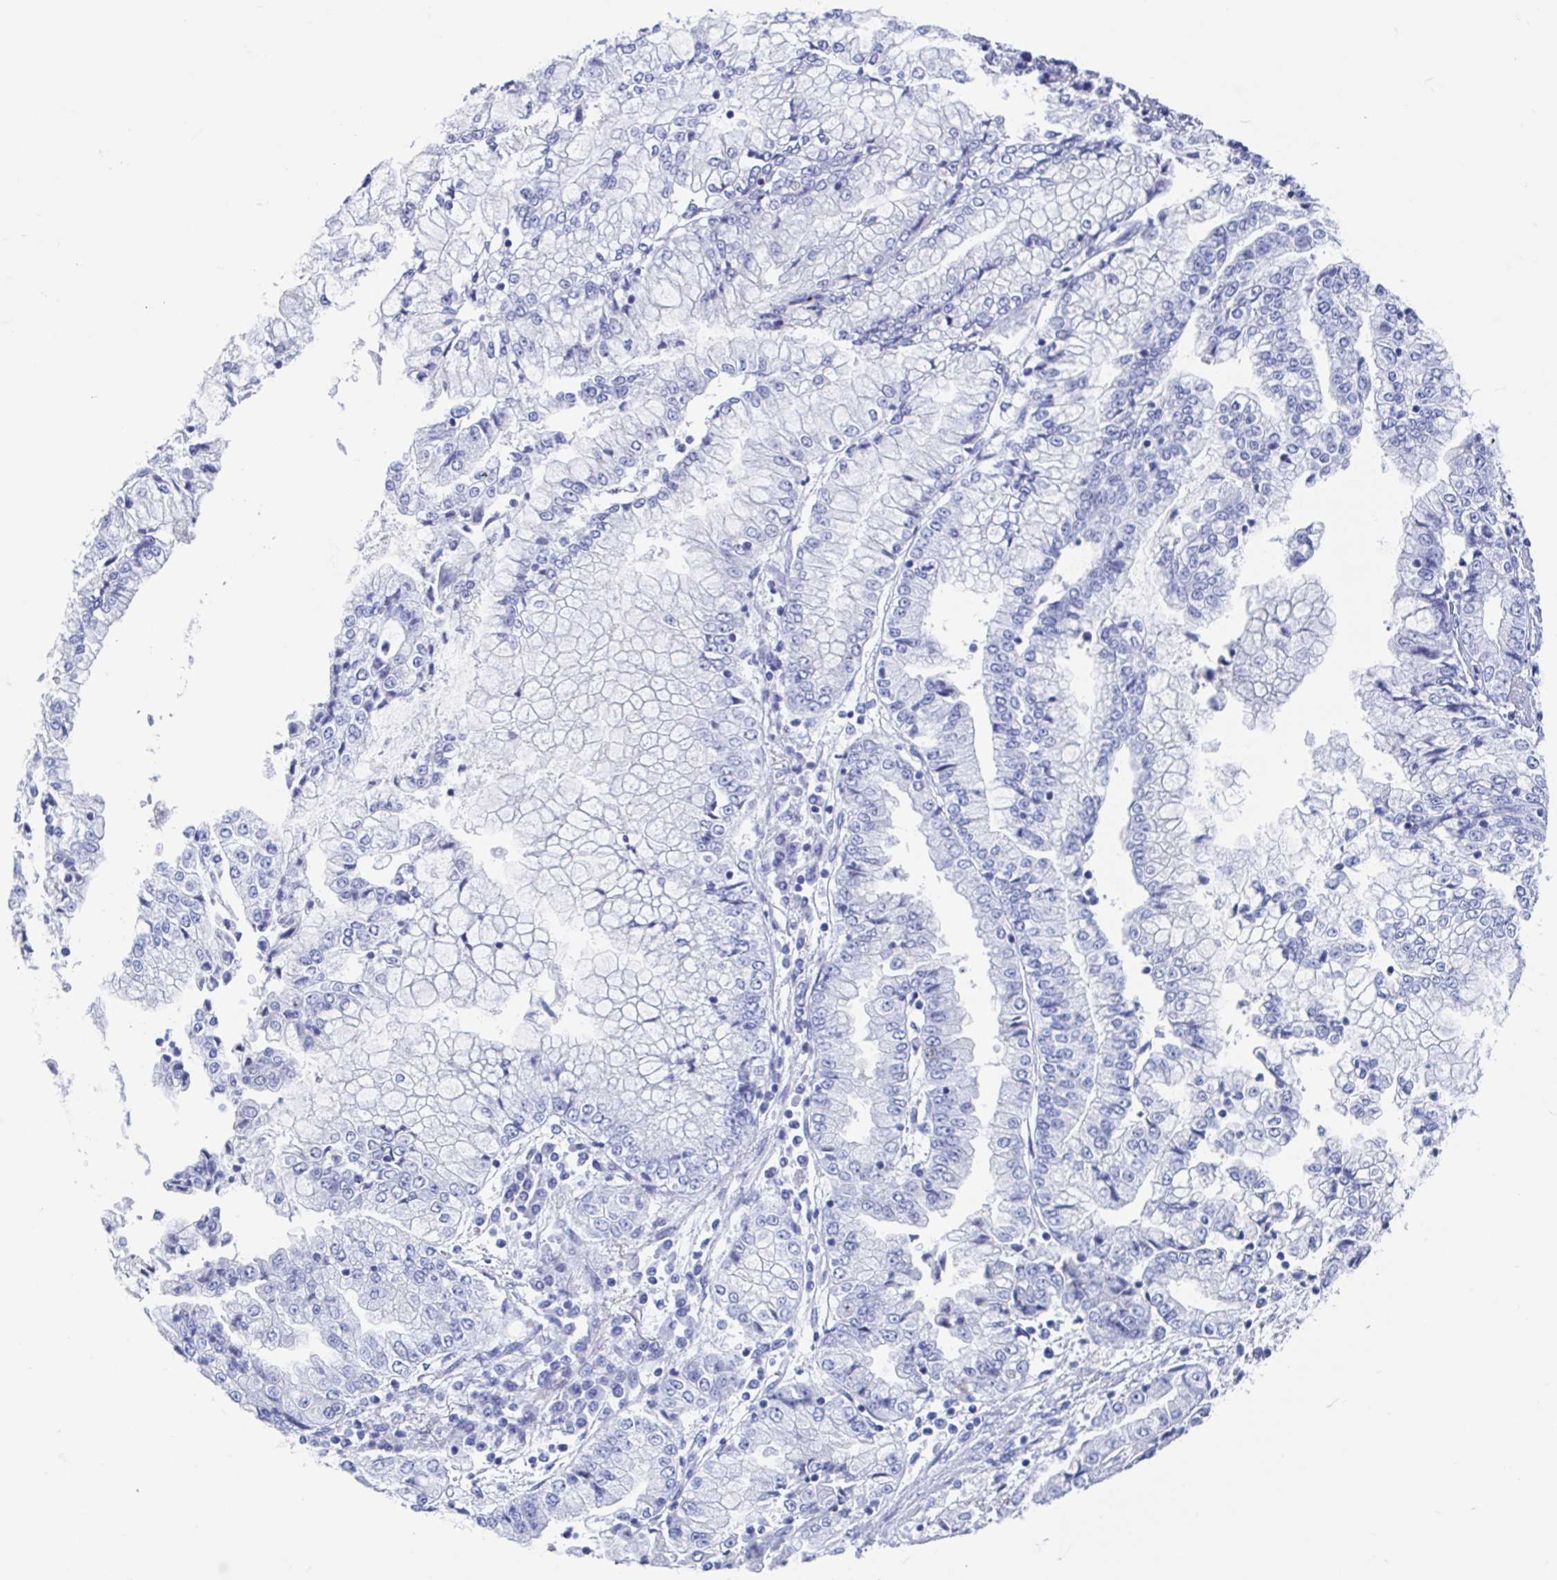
{"staining": {"intensity": "negative", "quantity": "none", "location": "none"}, "tissue": "stomach cancer", "cell_type": "Tumor cells", "image_type": "cancer", "snomed": [{"axis": "morphology", "description": "Adenocarcinoma, NOS"}, {"axis": "topography", "description": "Stomach, upper"}], "caption": "IHC micrograph of human stomach adenocarcinoma stained for a protein (brown), which reveals no positivity in tumor cells.", "gene": "C10orf53", "patient": {"sex": "female", "age": 74}}